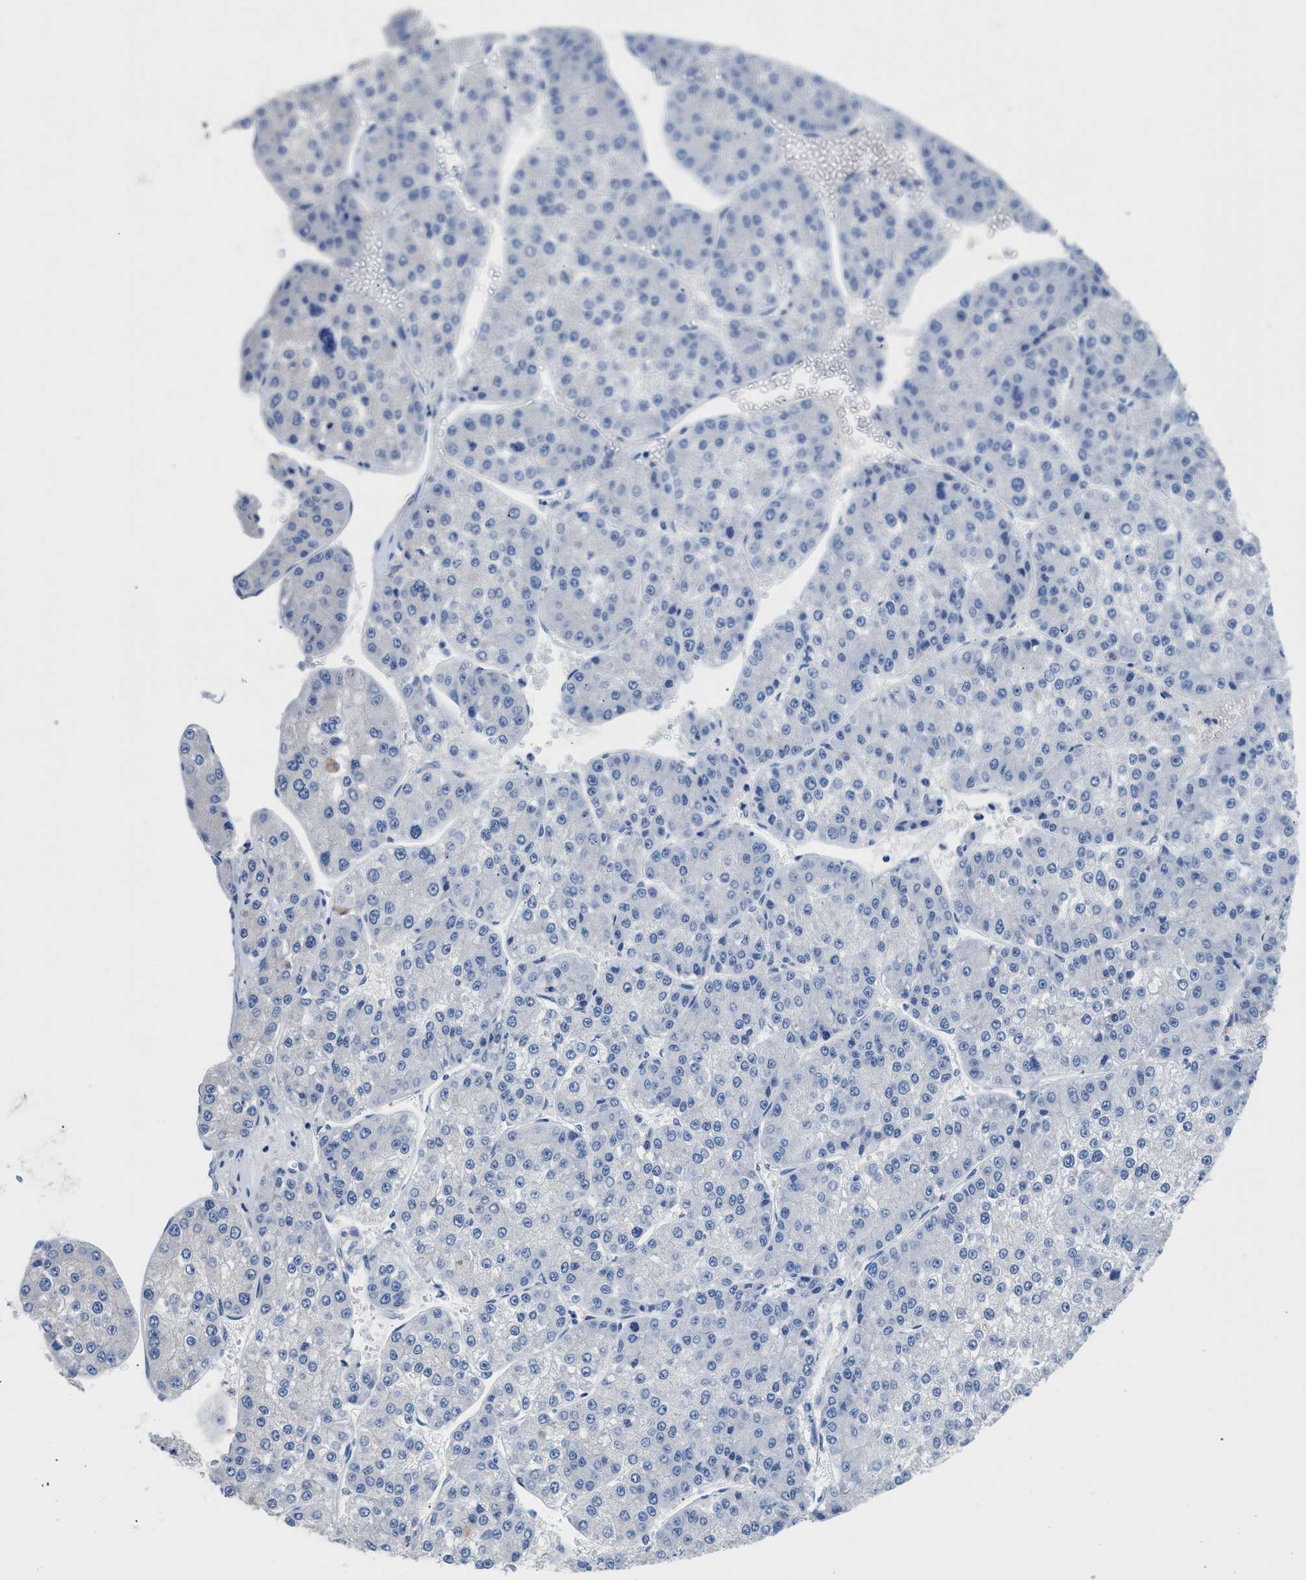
{"staining": {"intensity": "negative", "quantity": "none", "location": "none"}, "tissue": "liver cancer", "cell_type": "Tumor cells", "image_type": "cancer", "snomed": [{"axis": "morphology", "description": "Carcinoma, Hepatocellular, NOS"}, {"axis": "topography", "description": "Liver"}], "caption": "Protein analysis of liver hepatocellular carcinoma displays no significant positivity in tumor cells.", "gene": "SLFN13", "patient": {"sex": "female", "age": 73}}